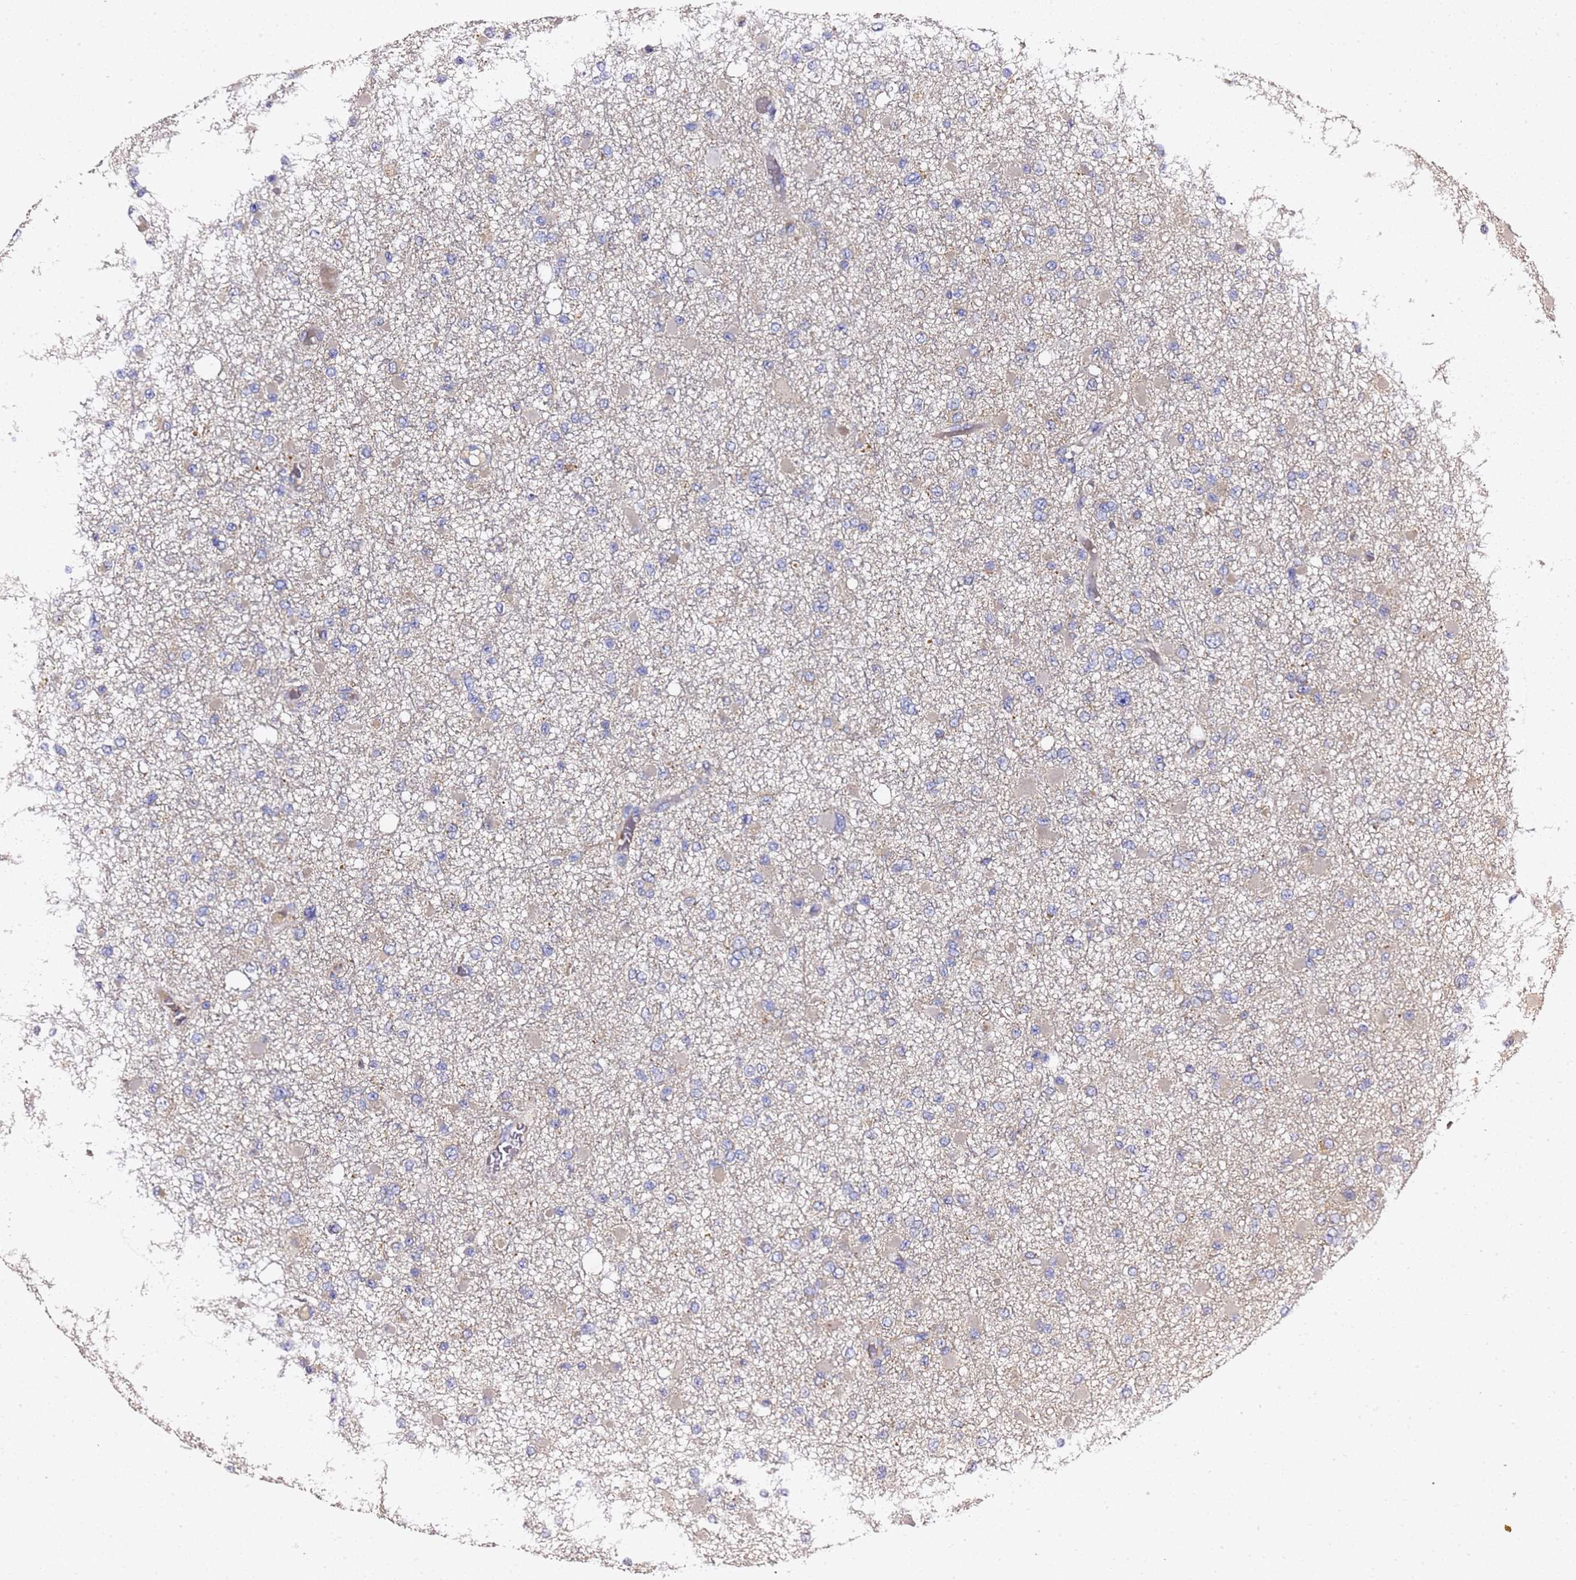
{"staining": {"intensity": "negative", "quantity": "none", "location": "none"}, "tissue": "glioma", "cell_type": "Tumor cells", "image_type": "cancer", "snomed": [{"axis": "morphology", "description": "Glioma, malignant, Low grade"}, {"axis": "topography", "description": "Brain"}], "caption": "Protein analysis of glioma demonstrates no significant staining in tumor cells.", "gene": "C19orf12", "patient": {"sex": "female", "age": 22}}